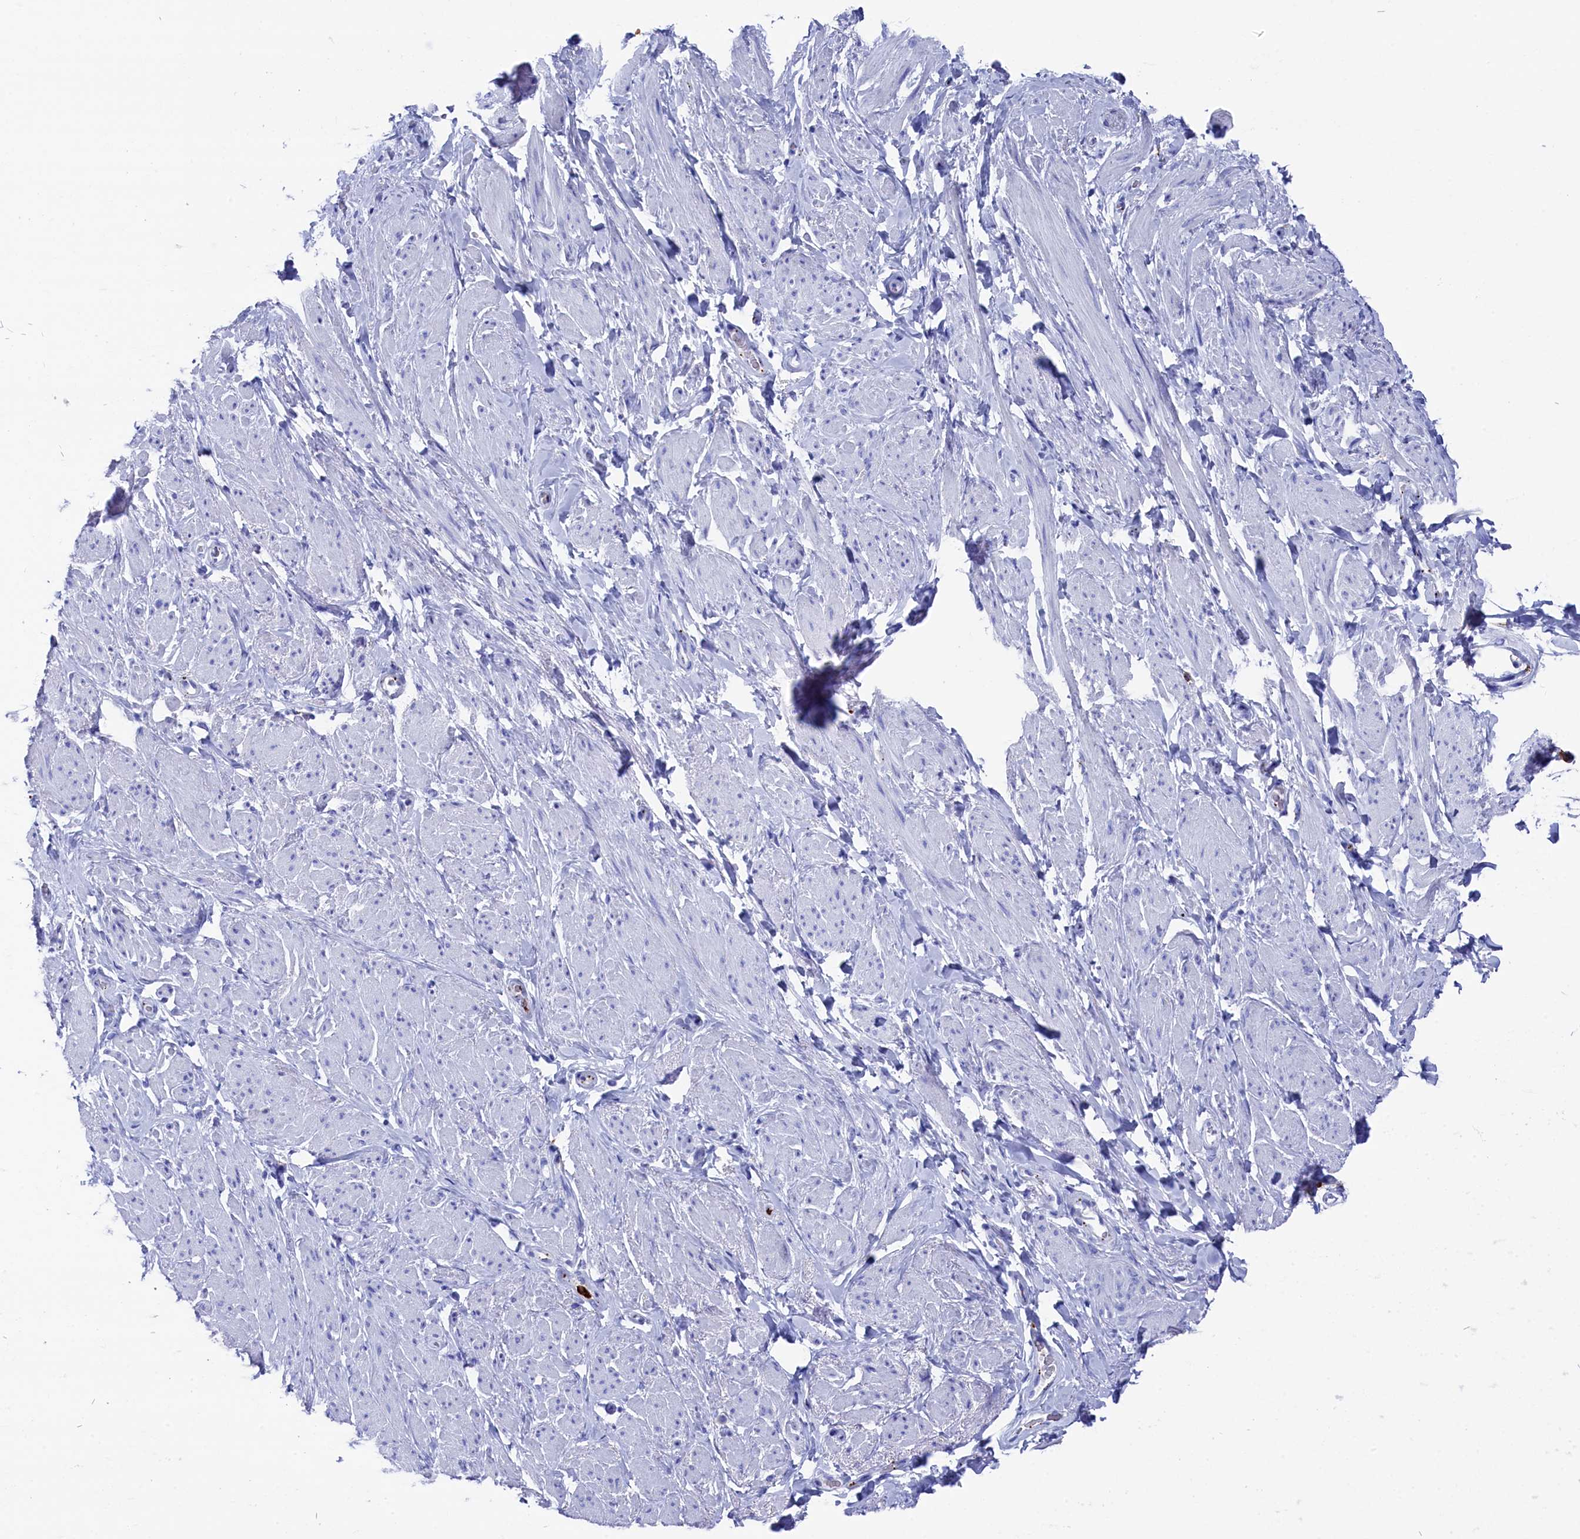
{"staining": {"intensity": "negative", "quantity": "none", "location": "none"}, "tissue": "smooth muscle", "cell_type": "Smooth muscle cells", "image_type": "normal", "snomed": [{"axis": "morphology", "description": "Normal tissue, NOS"}, {"axis": "topography", "description": "Smooth muscle"}, {"axis": "topography", "description": "Peripheral nerve tissue"}], "caption": "Benign smooth muscle was stained to show a protein in brown. There is no significant positivity in smooth muscle cells. (Brightfield microscopy of DAB (3,3'-diaminobenzidine) immunohistochemistry (IHC) at high magnification).", "gene": "PLAC8", "patient": {"sex": "male", "age": 69}}